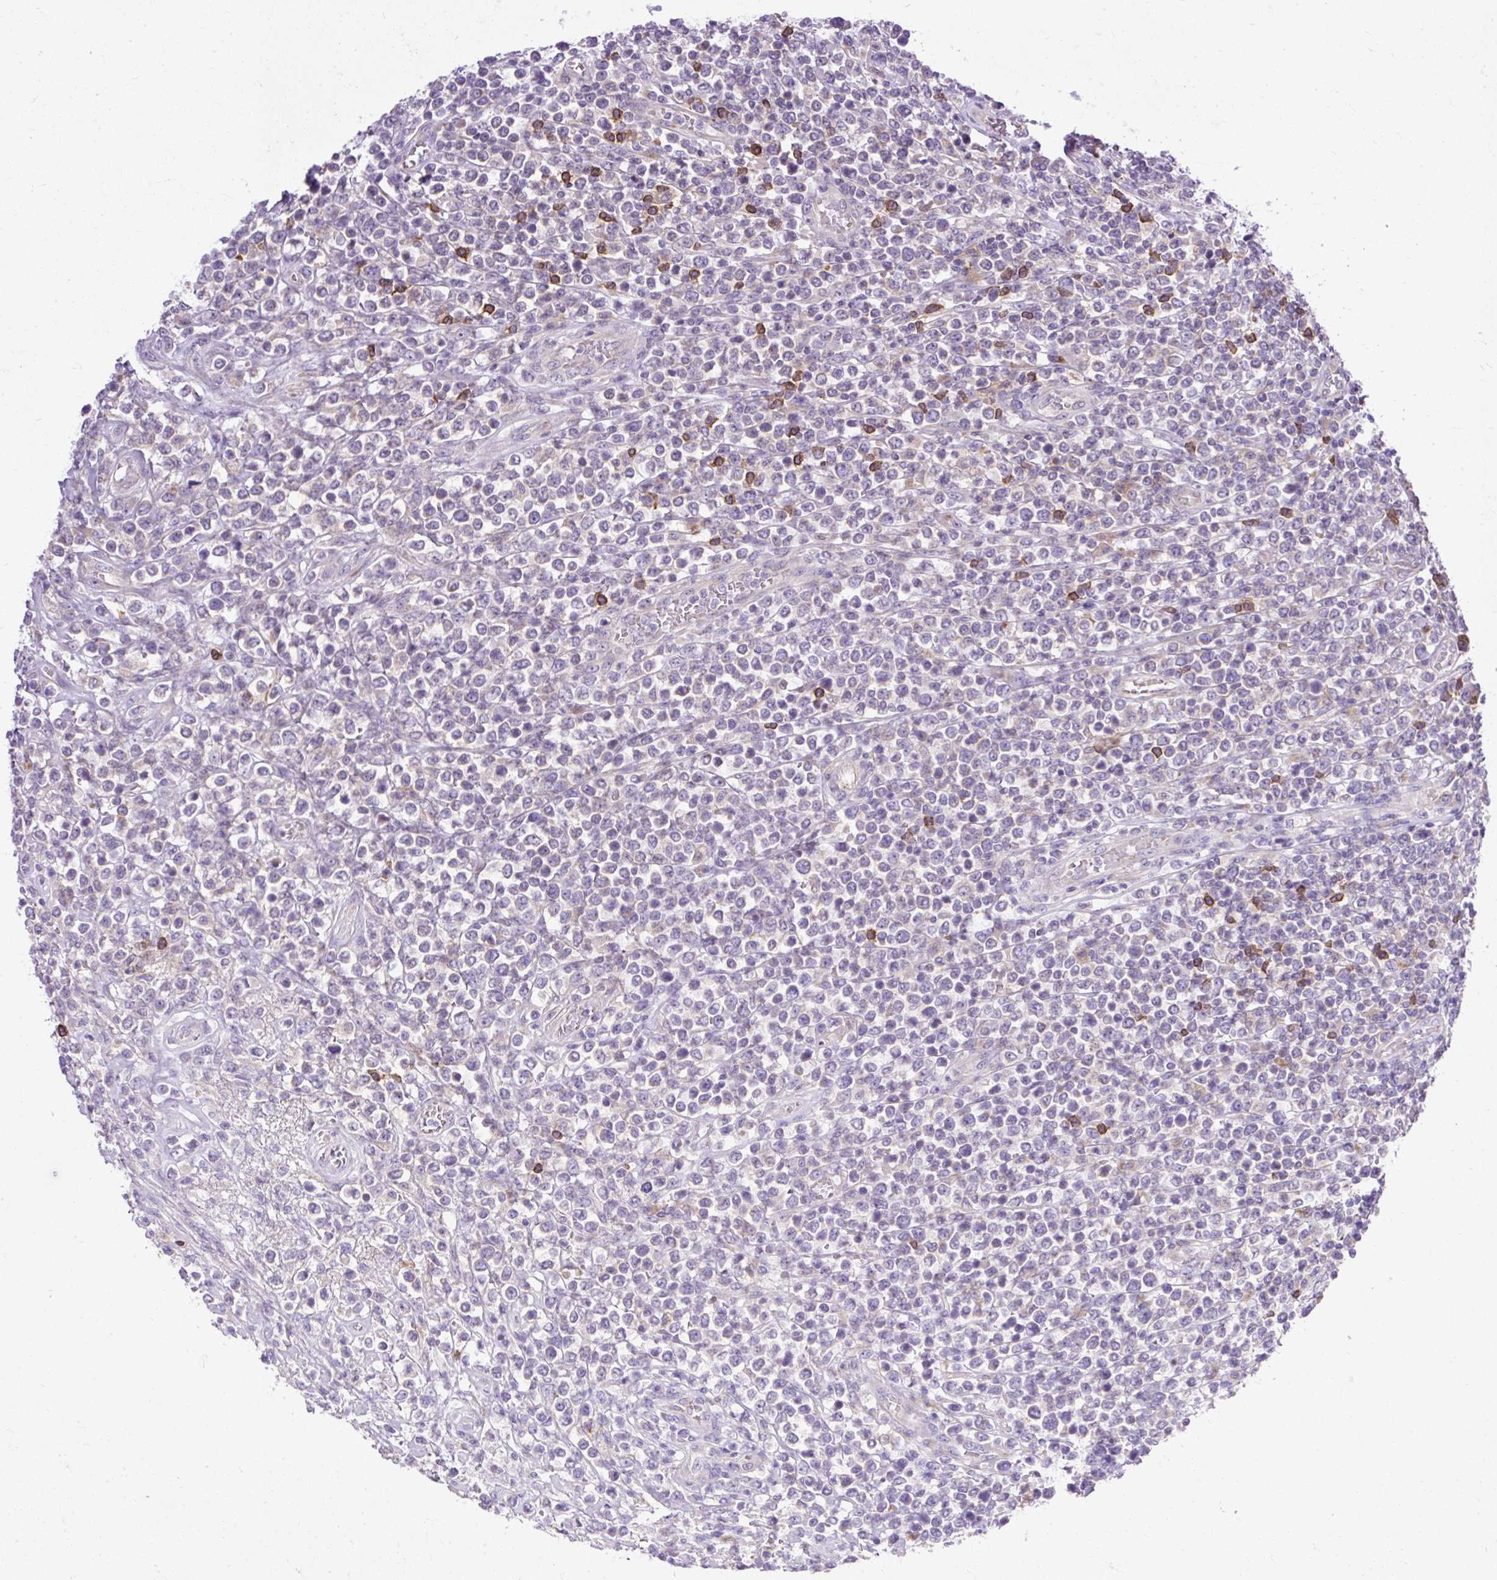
{"staining": {"intensity": "negative", "quantity": "none", "location": "none"}, "tissue": "lymphoma", "cell_type": "Tumor cells", "image_type": "cancer", "snomed": [{"axis": "morphology", "description": "Malignant lymphoma, non-Hodgkin's type, High grade"}, {"axis": "topography", "description": "Soft tissue"}], "caption": "Tumor cells are negative for brown protein staining in high-grade malignant lymphoma, non-Hodgkin's type.", "gene": "HEXB", "patient": {"sex": "female", "age": 56}}